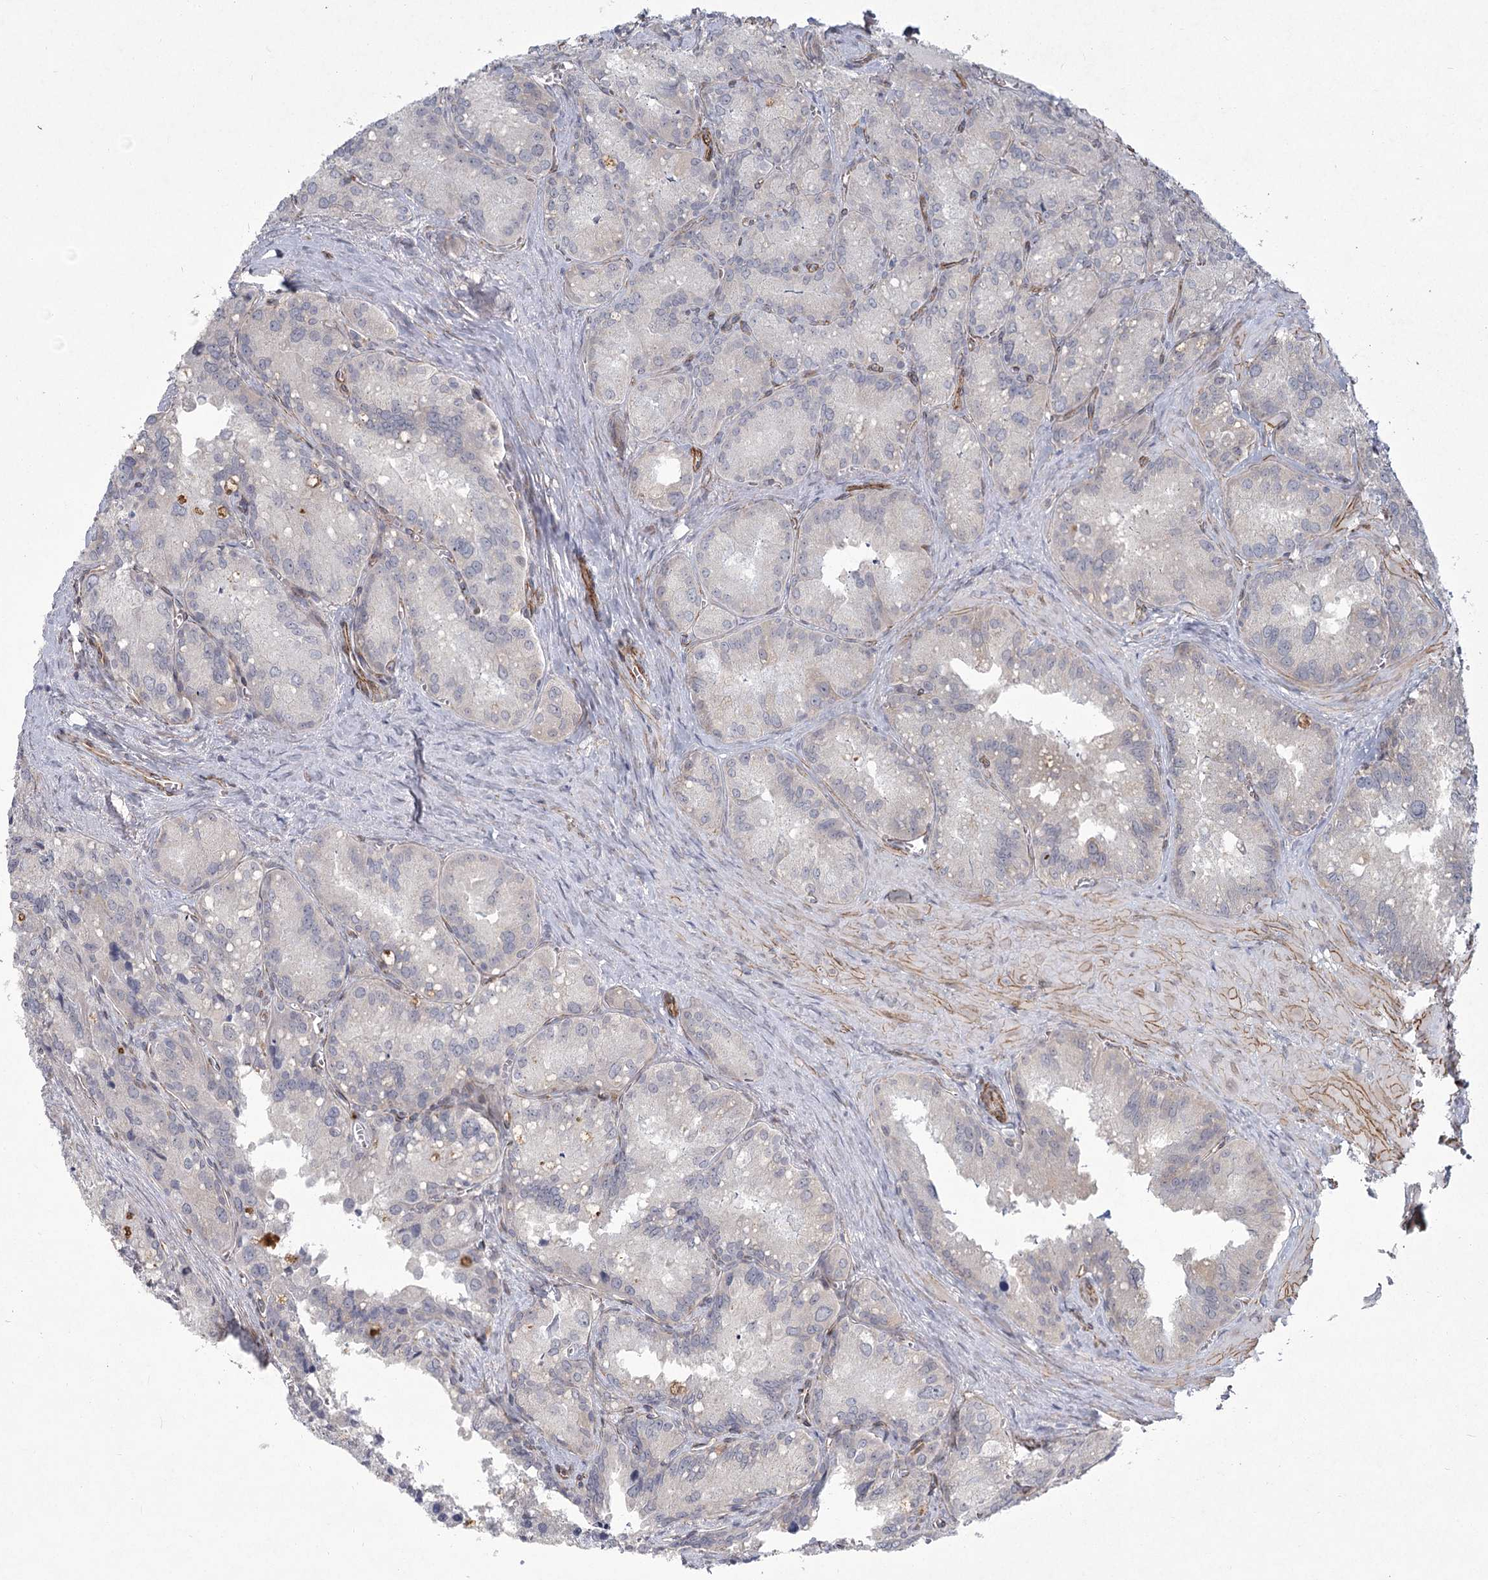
{"staining": {"intensity": "negative", "quantity": "none", "location": "none"}, "tissue": "seminal vesicle", "cell_type": "Glandular cells", "image_type": "normal", "snomed": [{"axis": "morphology", "description": "Normal tissue, NOS"}, {"axis": "topography", "description": "Seminal veicle"}], "caption": "IHC of normal human seminal vesicle shows no positivity in glandular cells.", "gene": "MEPE", "patient": {"sex": "male", "age": 62}}